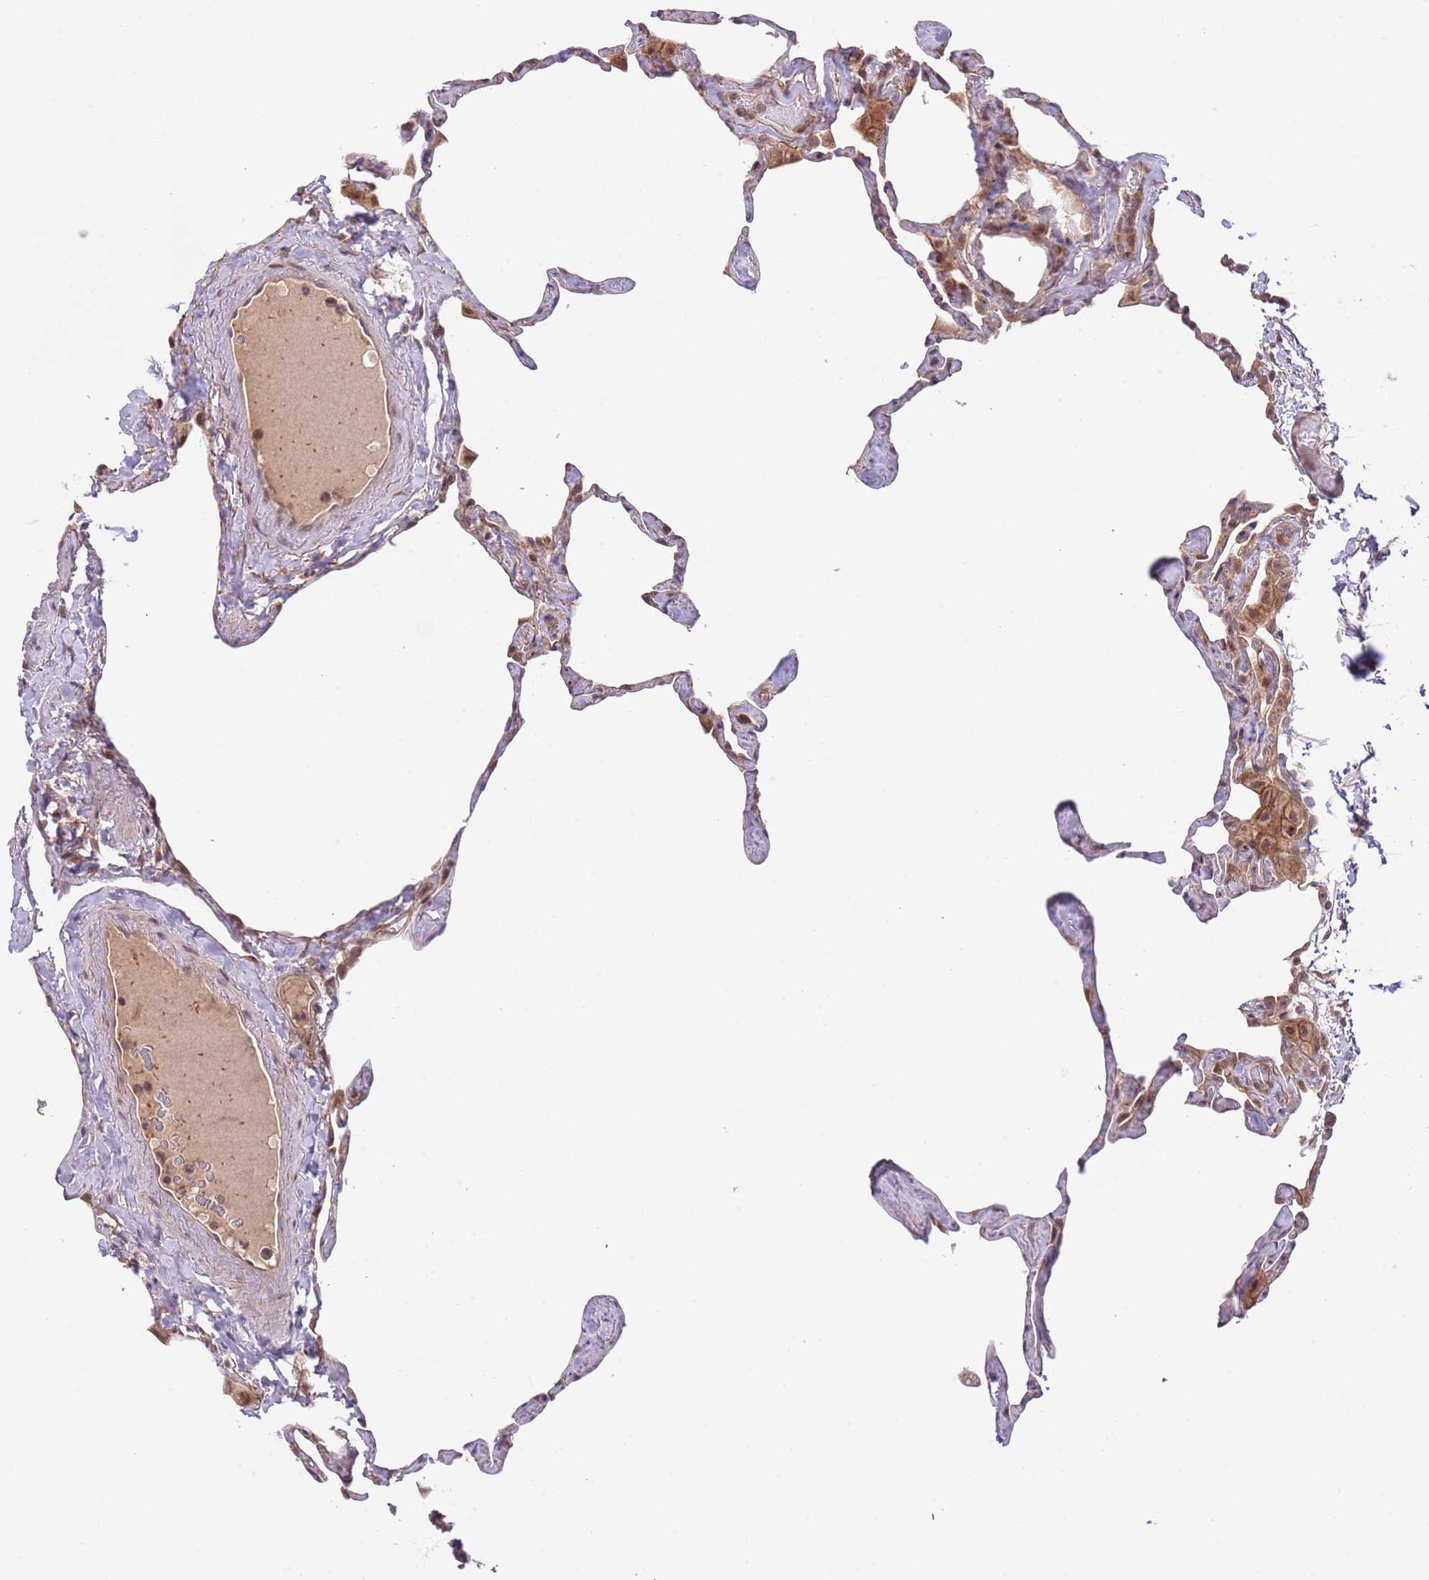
{"staining": {"intensity": "moderate", "quantity": "25%-75%", "location": "cytoplasmic/membranous"}, "tissue": "lung", "cell_type": "Alveolar cells", "image_type": "normal", "snomed": [{"axis": "morphology", "description": "Normal tissue, NOS"}, {"axis": "topography", "description": "Lung"}], "caption": "Protein analysis of unremarkable lung exhibits moderate cytoplasmic/membranous staining in approximately 25%-75% of alveolar cells.", "gene": "PRR16", "patient": {"sex": "male", "age": 65}}